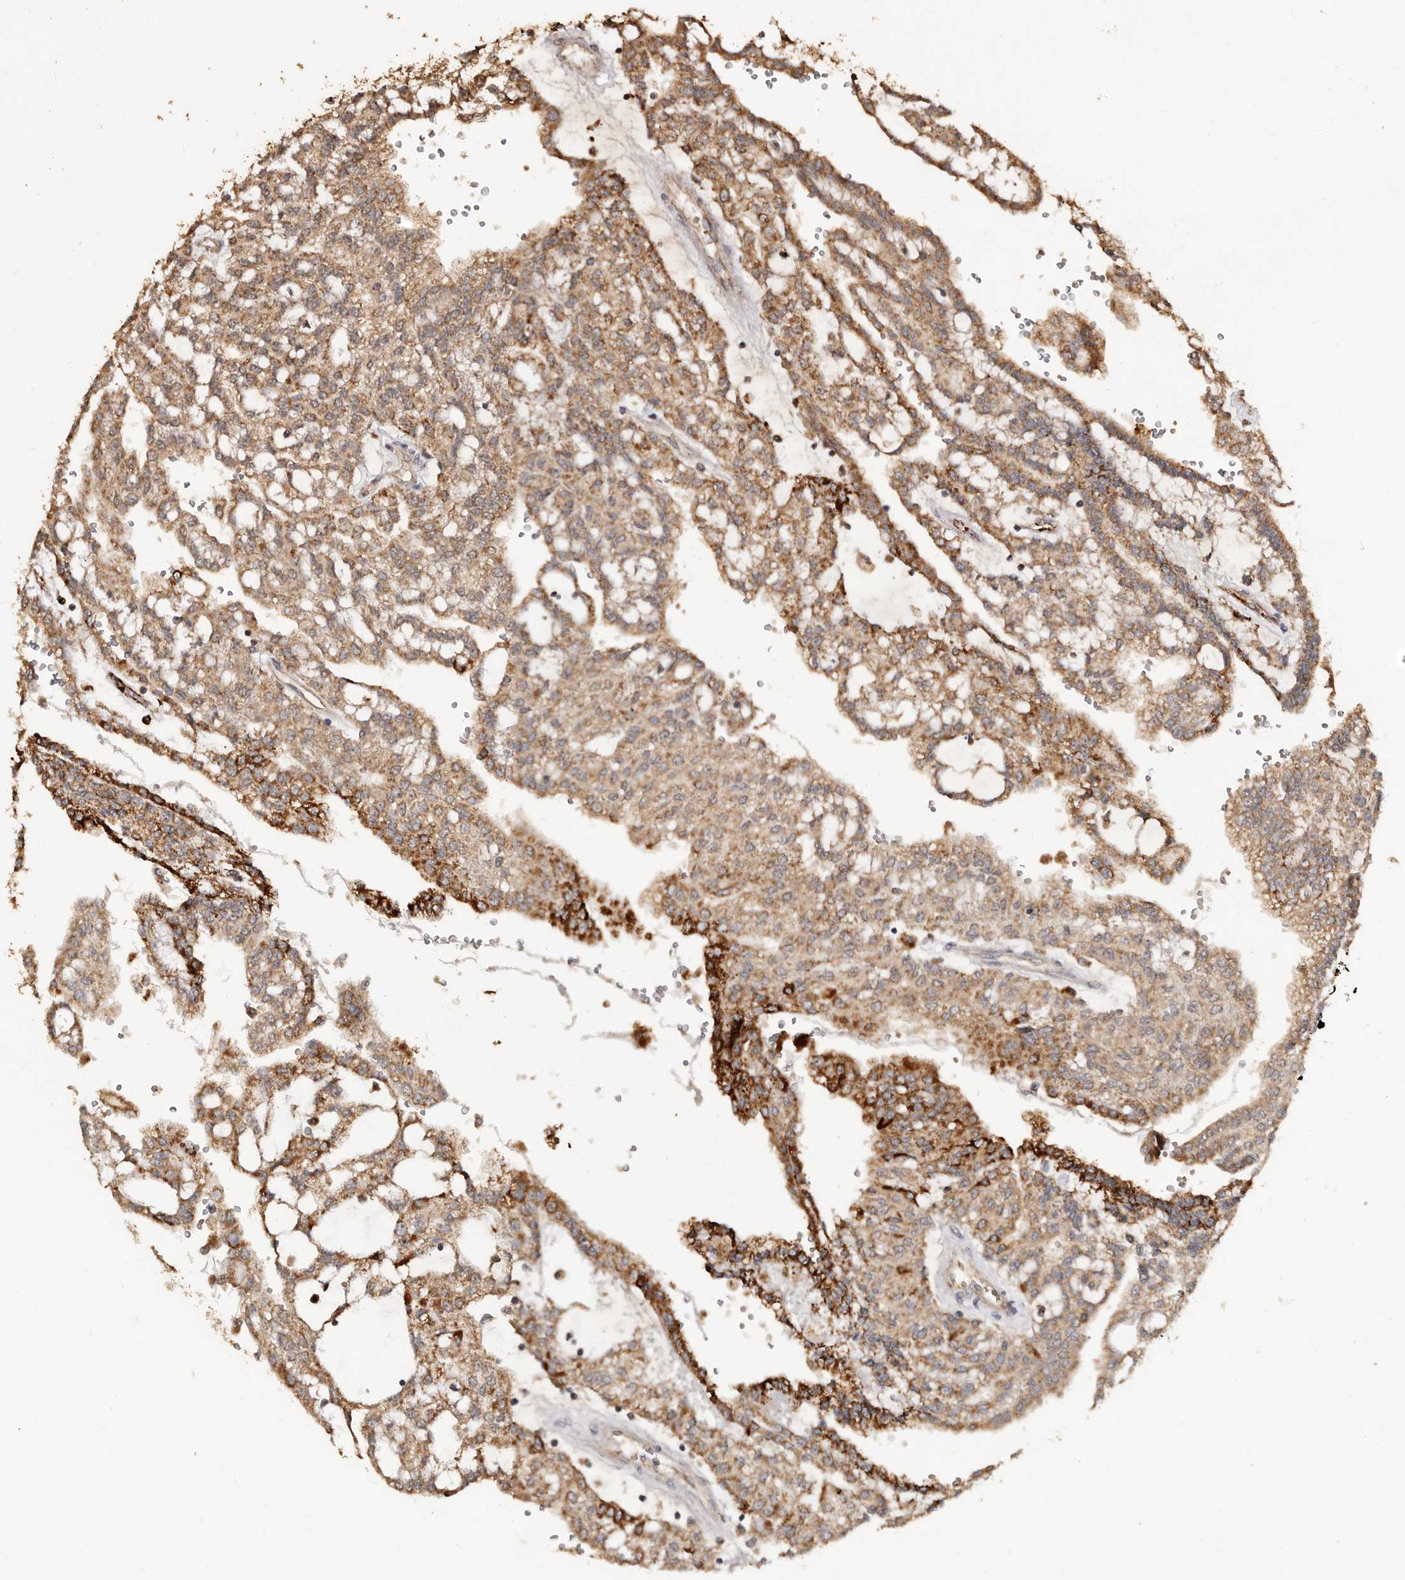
{"staining": {"intensity": "strong", "quantity": "25%-75%", "location": "cytoplasmic/membranous"}, "tissue": "renal cancer", "cell_type": "Tumor cells", "image_type": "cancer", "snomed": [{"axis": "morphology", "description": "Adenocarcinoma, NOS"}, {"axis": "topography", "description": "Kidney"}], "caption": "DAB immunohistochemical staining of human adenocarcinoma (renal) reveals strong cytoplasmic/membranous protein staining in about 25%-75% of tumor cells.", "gene": "AKAP7", "patient": {"sex": "male", "age": 63}}